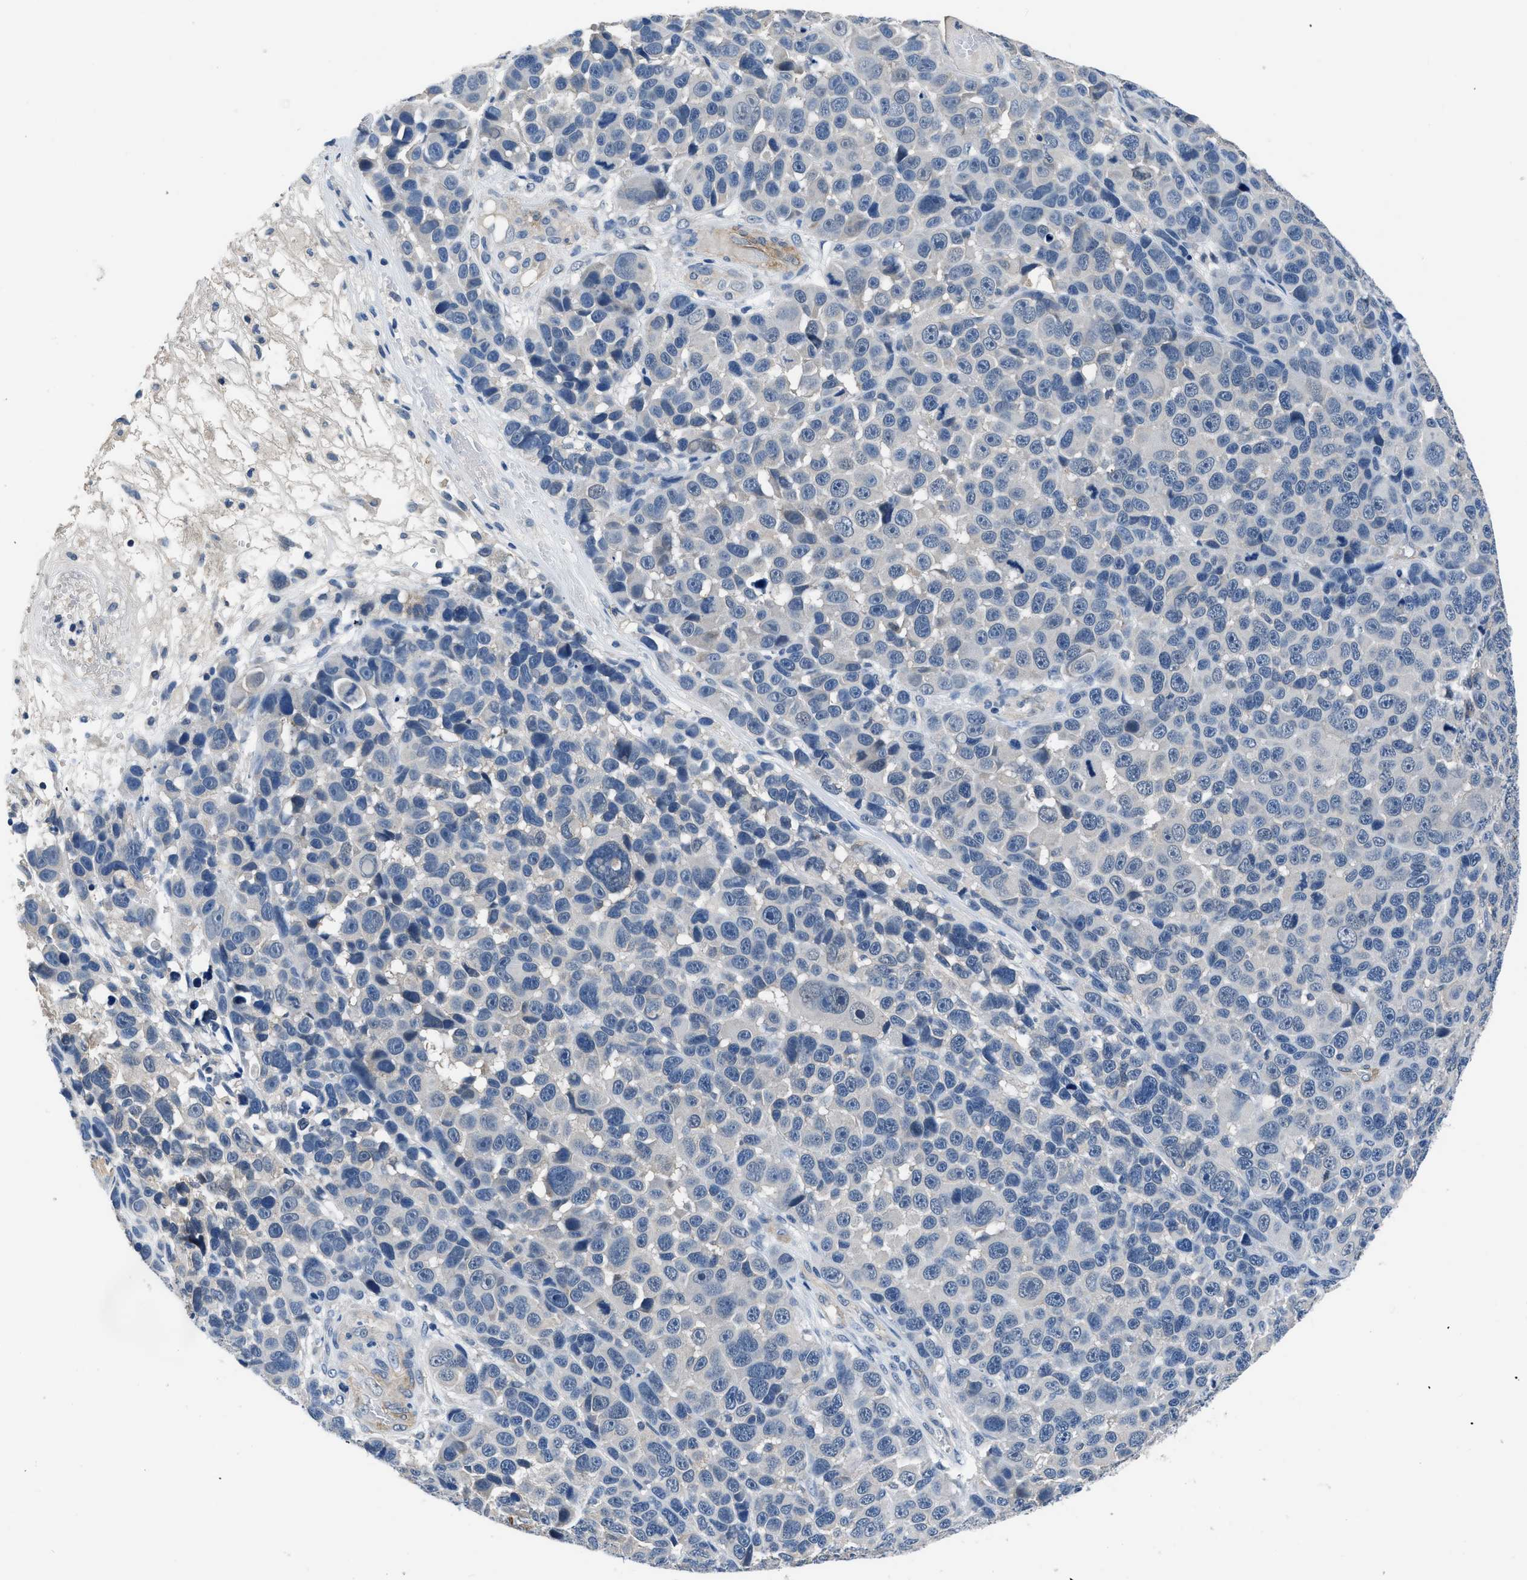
{"staining": {"intensity": "negative", "quantity": "none", "location": "none"}, "tissue": "melanoma", "cell_type": "Tumor cells", "image_type": "cancer", "snomed": [{"axis": "morphology", "description": "Malignant melanoma, NOS"}, {"axis": "topography", "description": "Skin"}], "caption": "Human malignant melanoma stained for a protein using immunohistochemistry (IHC) shows no expression in tumor cells.", "gene": "LANCL2", "patient": {"sex": "male", "age": 53}}